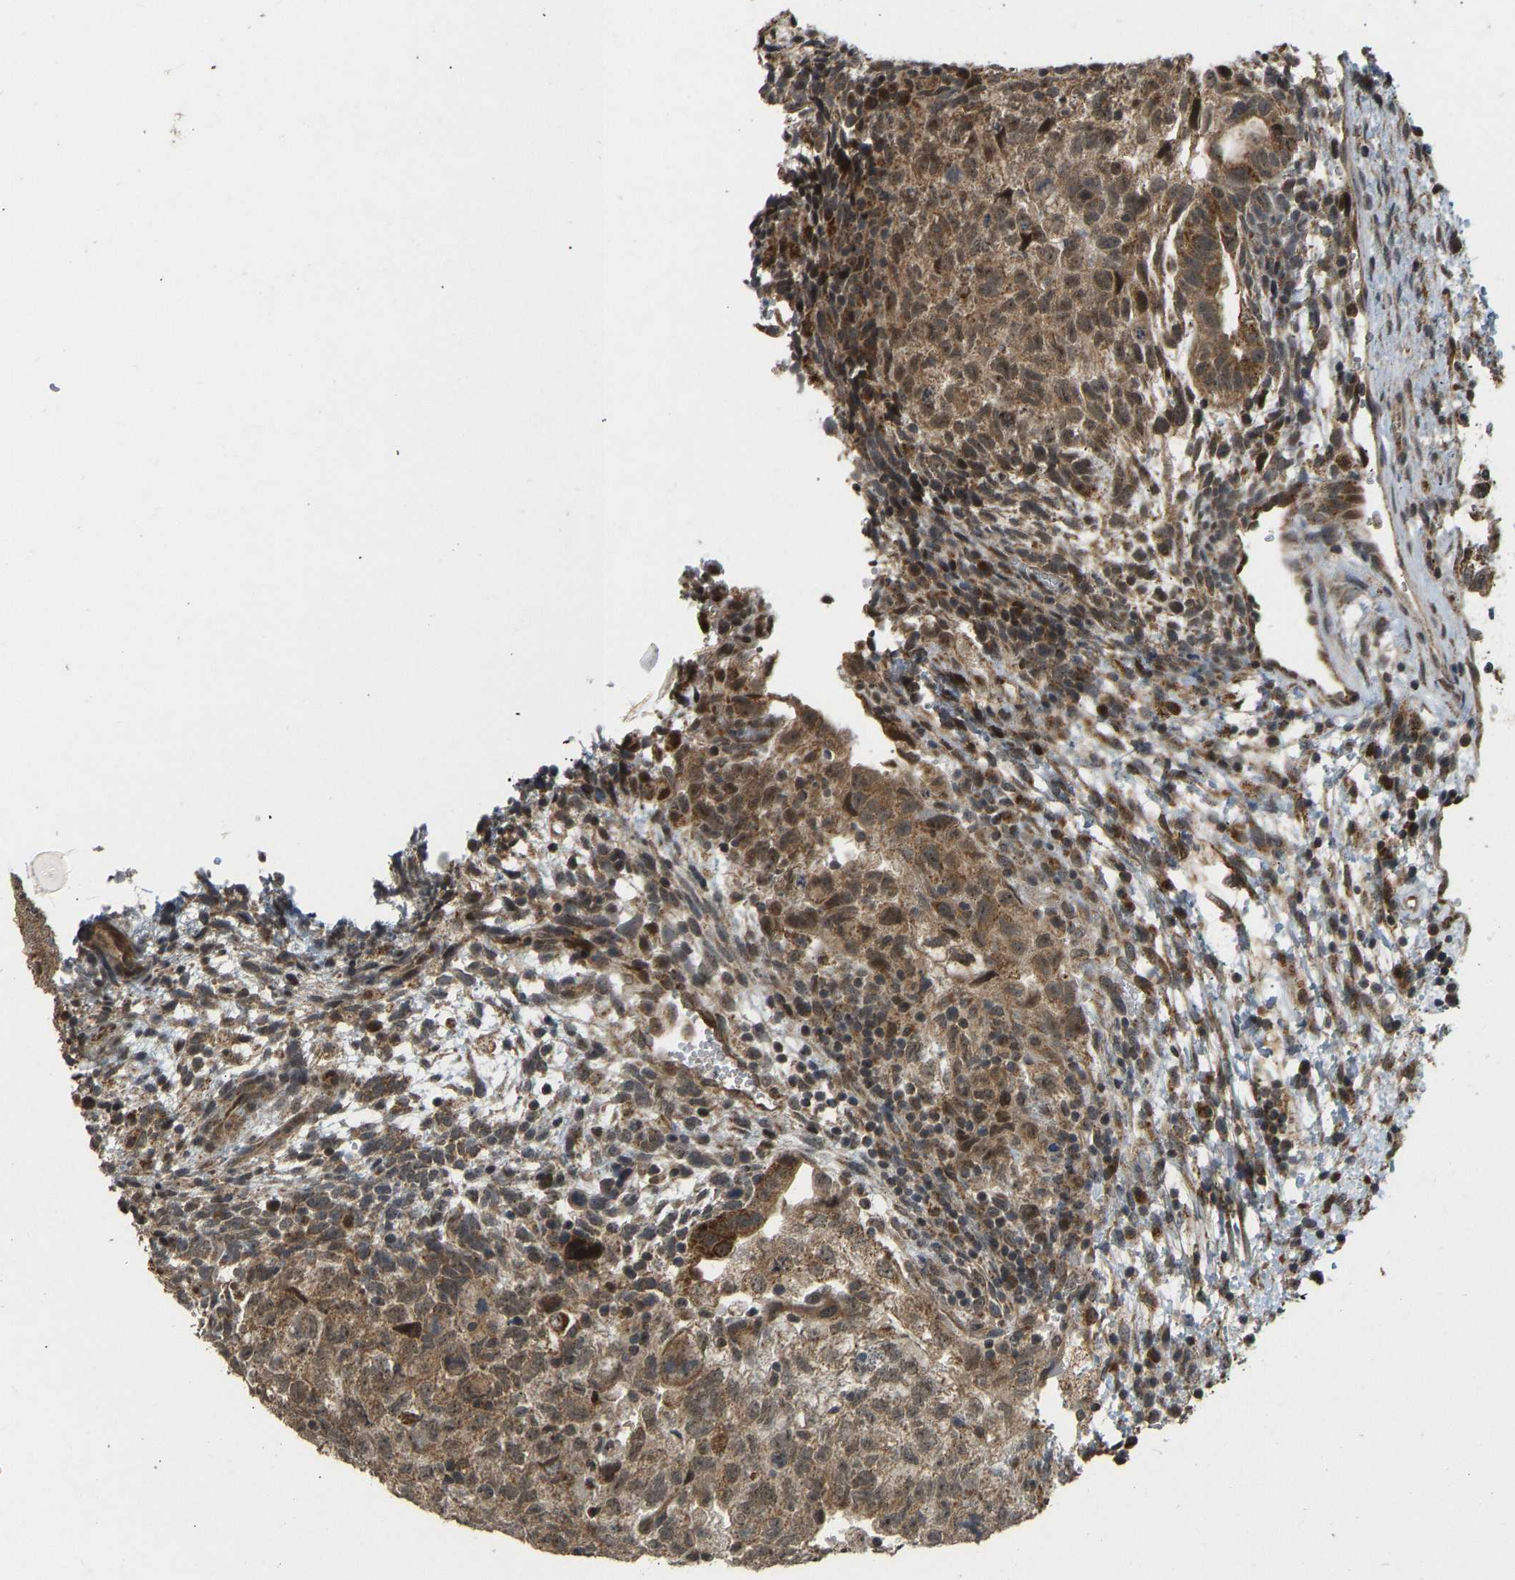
{"staining": {"intensity": "moderate", "quantity": ">75%", "location": "cytoplasmic/membranous"}, "tissue": "testis cancer", "cell_type": "Tumor cells", "image_type": "cancer", "snomed": [{"axis": "morphology", "description": "Carcinoma, Embryonal, NOS"}, {"axis": "topography", "description": "Testis"}], "caption": "Human testis cancer (embryonal carcinoma) stained for a protein (brown) demonstrates moderate cytoplasmic/membranous positive positivity in about >75% of tumor cells.", "gene": "ACADS", "patient": {"sex": "male", "age": 36}}